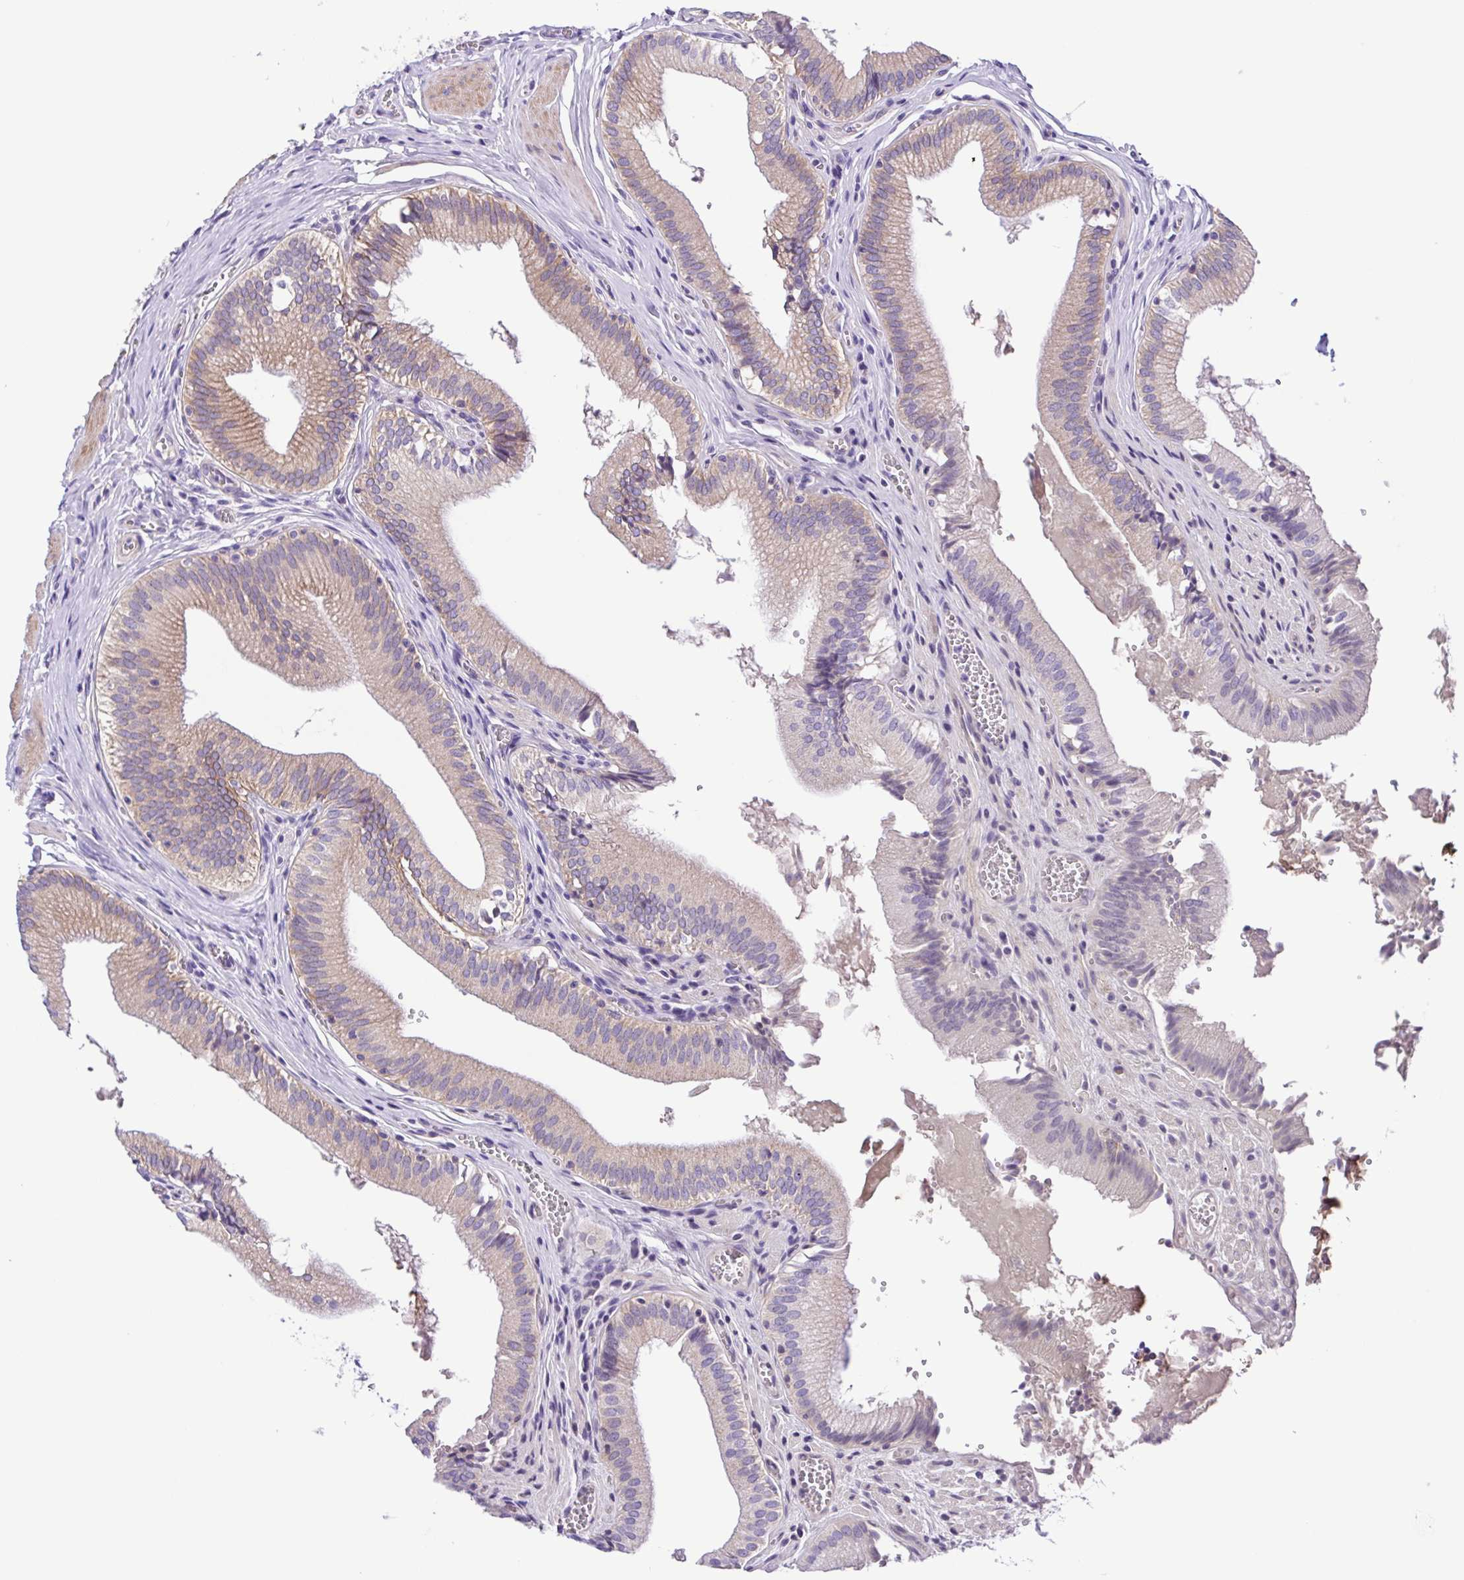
{"staining": {"intensity": "moderate", "quantity": "25%-75%", "location": "cytoplasmic/membranous"}, "tissue": "gallbladder", "cell_type": "Glandular cells", "image_type": "normal", "snomed": [{"axis": "morphology", "description": "Normal tissue, NOS"}, {"axis": "topography", "description": "Gallbladder"}, {"axis": "topography", "description": "Peripheral nerve tissue"}], "caption": "Human gallbladder stained for a protein (brown) shows moderate cytoplasmic/membranous positive staining in approximately 25%-75% of glandular cells.", "gene": "ISM2", "patient": {"sex": "male", "age": 17}}